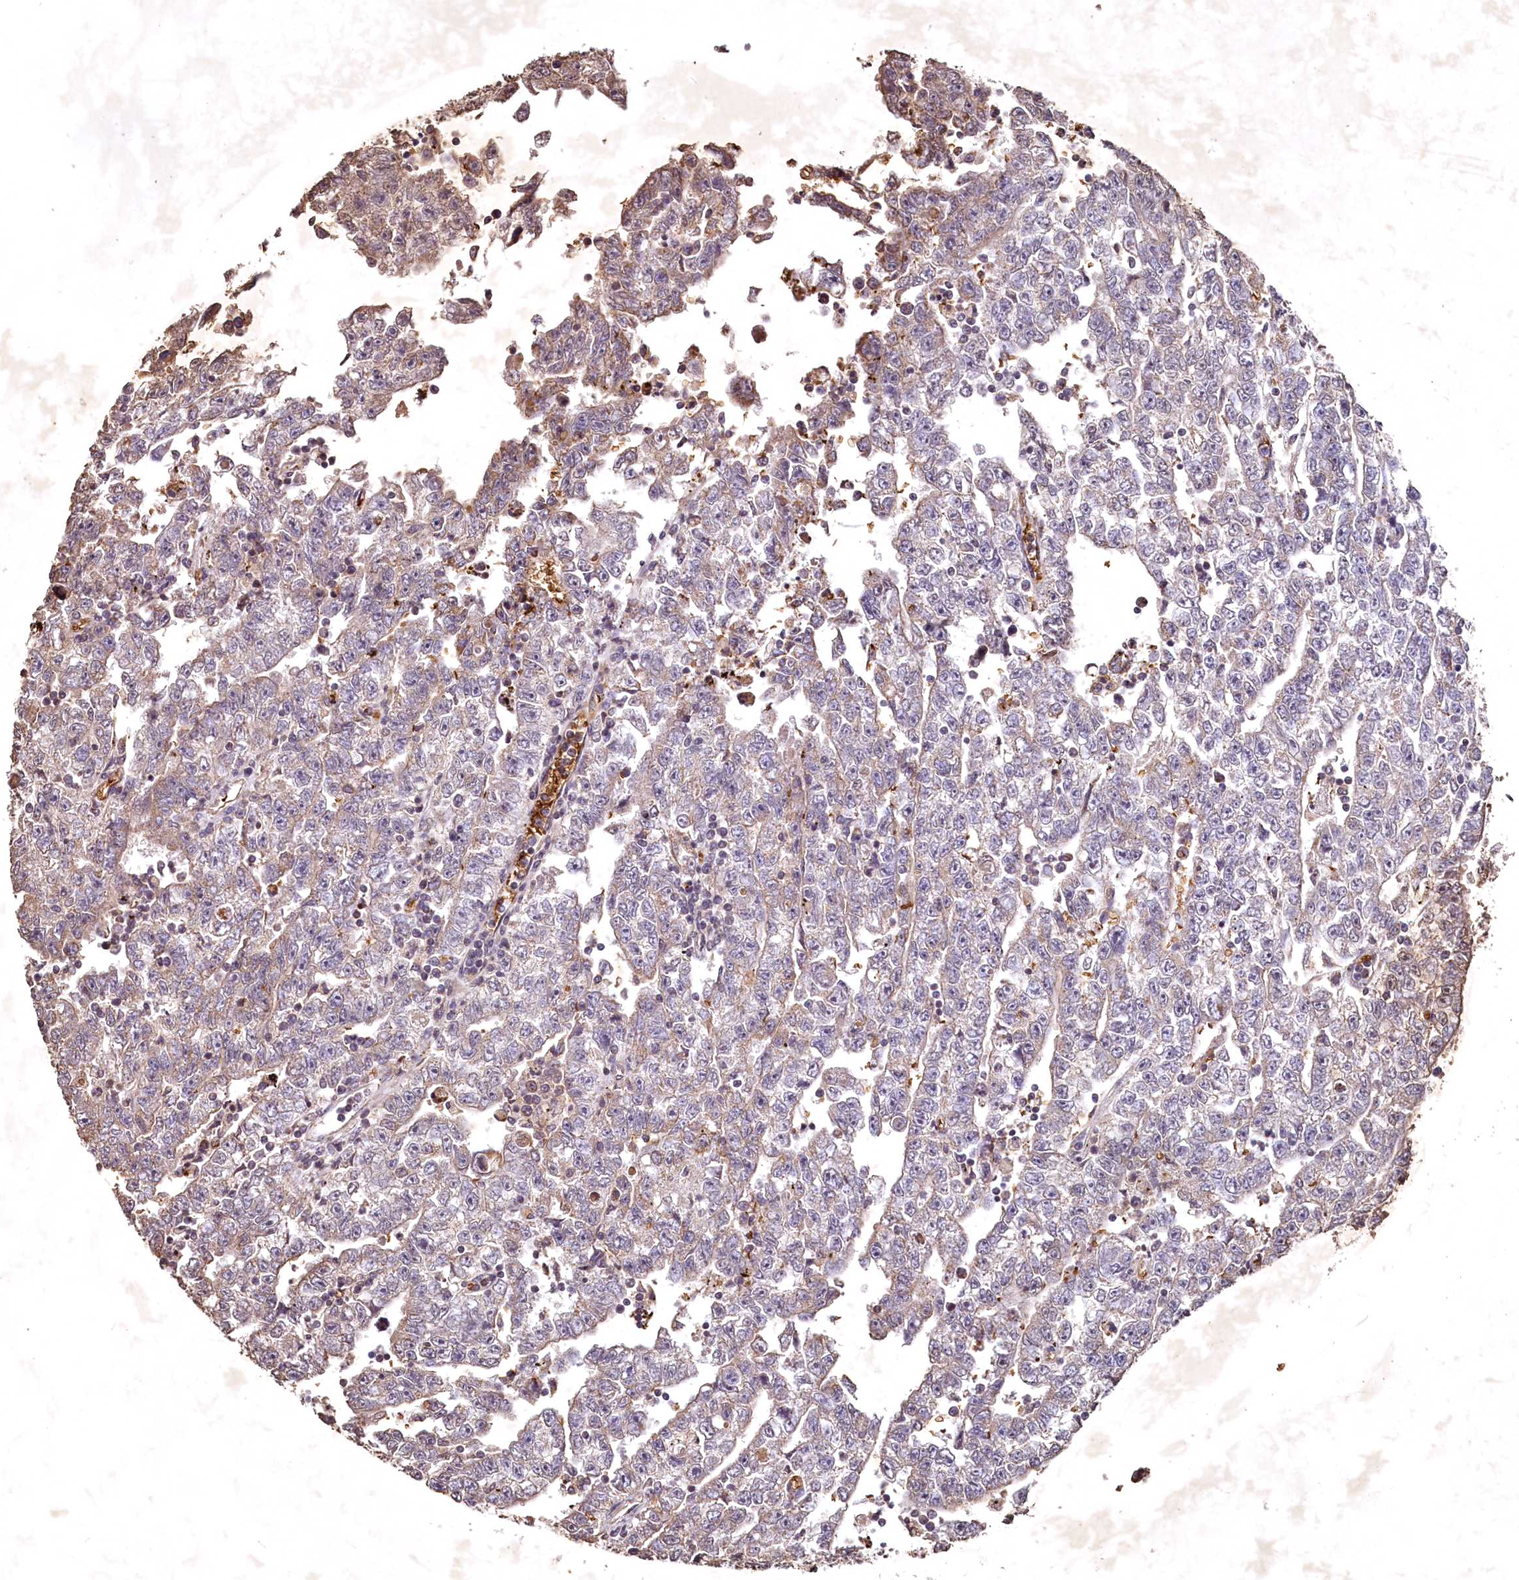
{"staining": {"intensity": "weak", "quantity": "25%-75%", "location": "cytoplasmic/membranous"}, "tissue": "testis cancer", "cell_type": "Tumor cells", "image_type": "cancer", "snomed": [{"axis": "morphology", "description": "Carcinoma, Embryonal, NOS"}, {"axis": "topography", "description": "Testis"}], "caption": "Brown immunohistochemical staining in human testis embryonal carcinoma reveals weak cytoplasmic/membranous staining in approximately 25%-75% of tumor cells.", "gene": "SPTA1", "patient": {"sex": "male", "age": 25}}